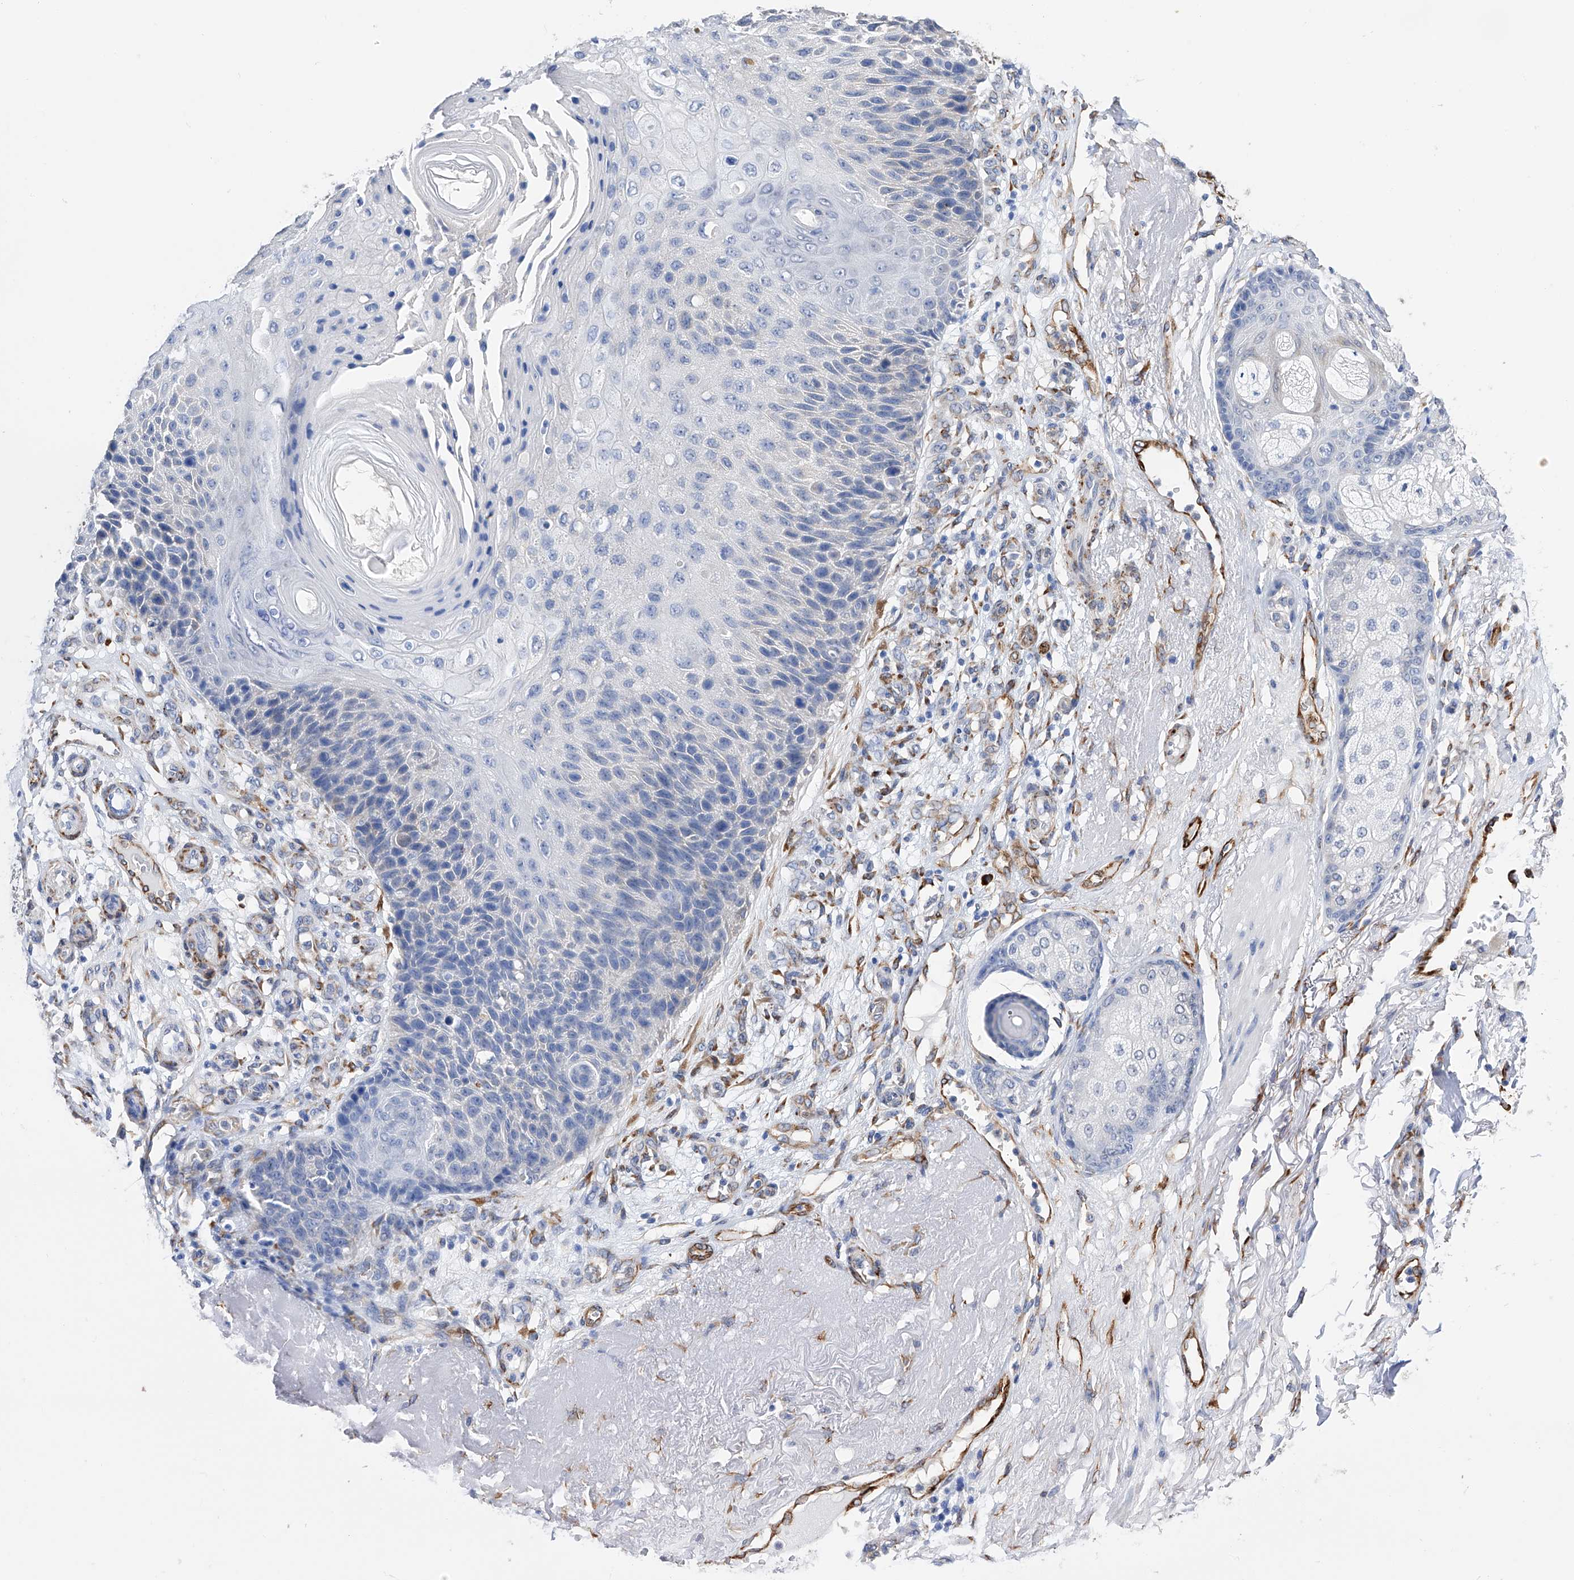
{"staining": {"intensity": "negative", "quantity": "none", "location": "none"}, "tissue": "skin cancer", "cell_type": "Tumor cells", "image_type": "cancer", "snomed": [{"axis": "morphology", "description": "Squamous cell carcinoma, NOS"}, {"axis": "topography", "description": "Skin"}], "caption": "Tumor cells are negative for brown protein staining in skin cancer (squamous cell carcinoma). (Immunohistochemistry (ihc), brightfield microscopy, high magnification).", "gene": "PDIA5", "patient": {"sex": "female", "age": 88}}